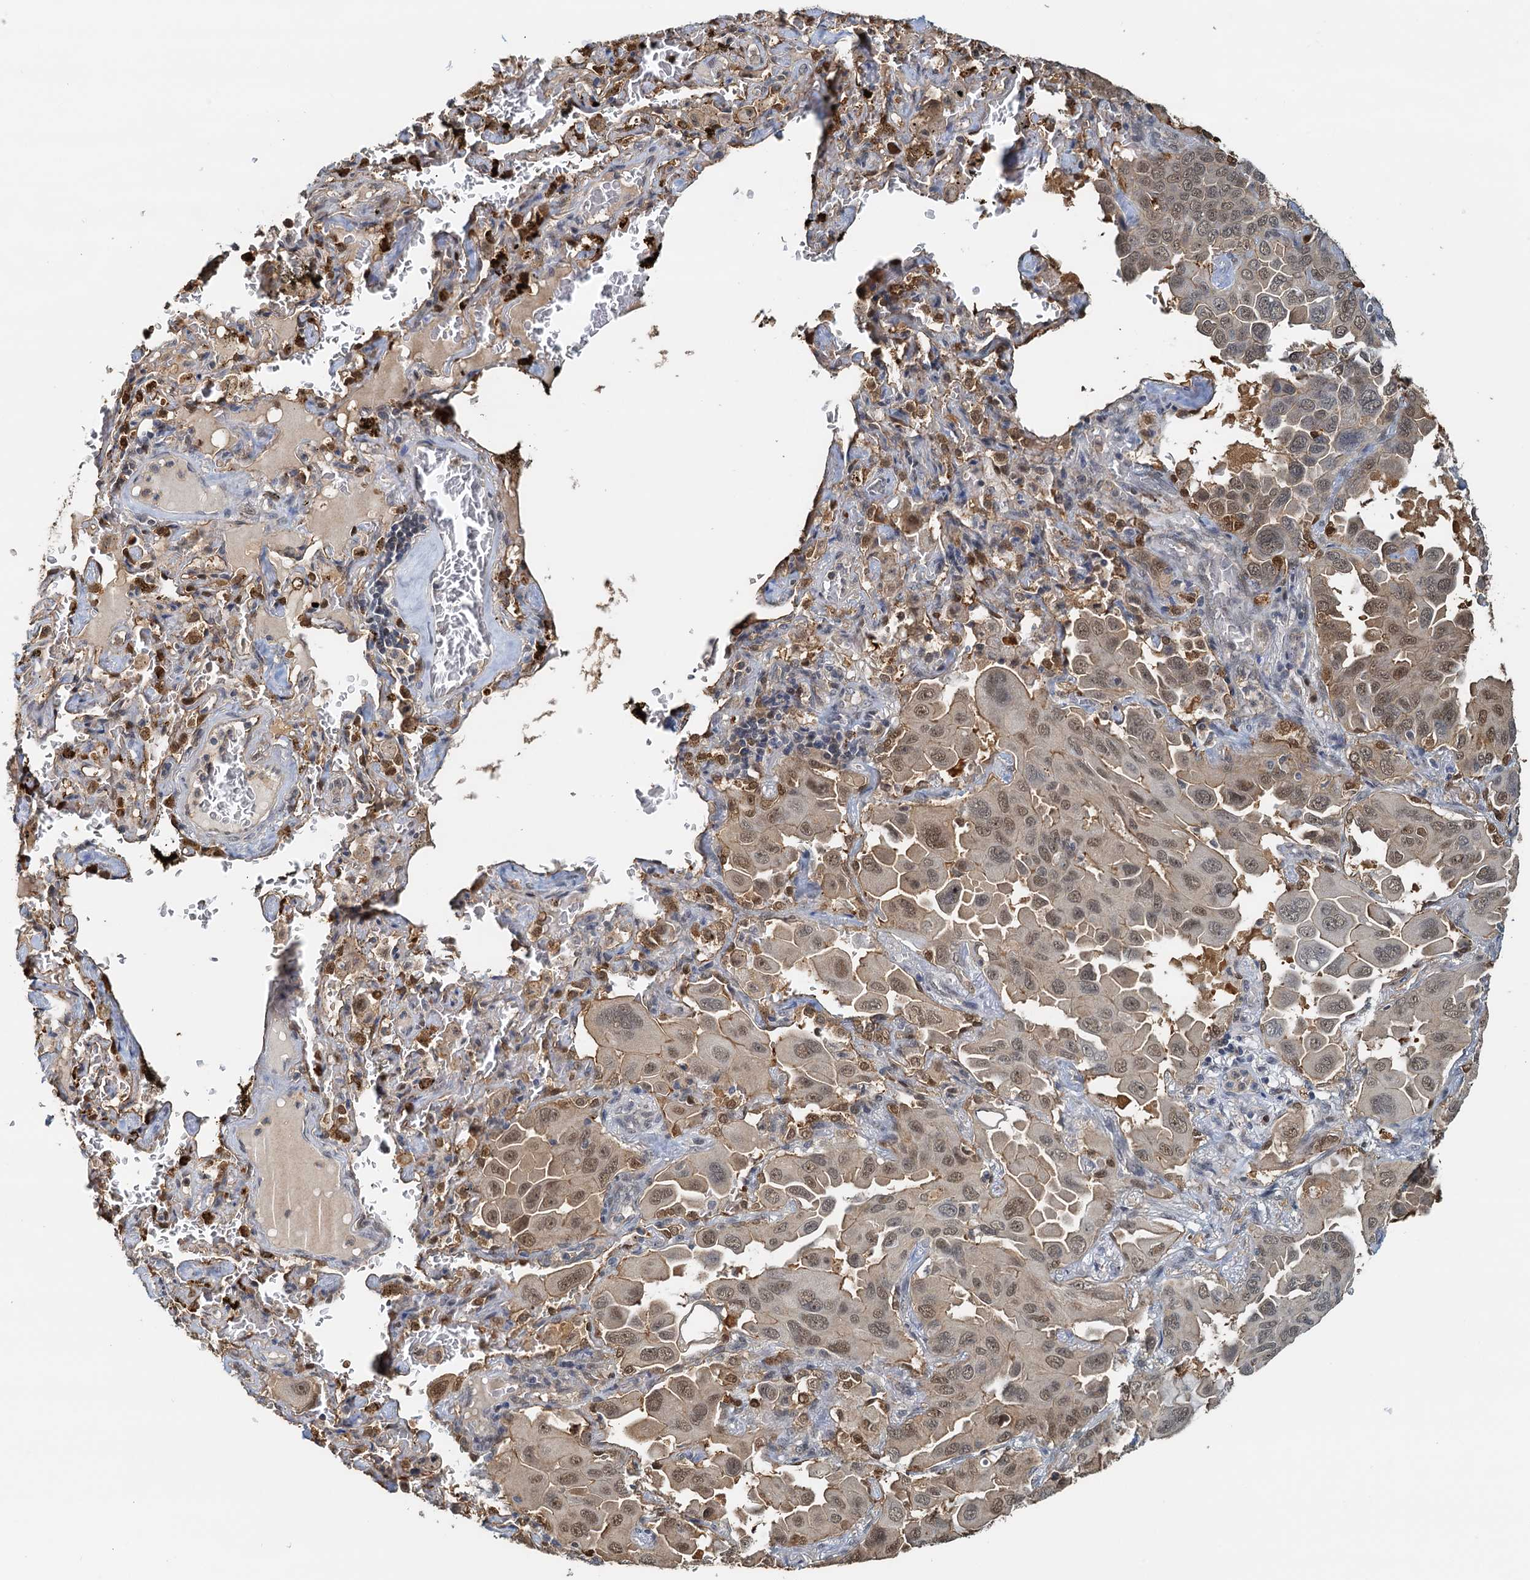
{"staining": {"intensity": "moderate", "quantity": "25%-75%", "location": "cytoplasmic/membranous,nuclear"}, "tissue": "lung cancer", "cell_type": "Tumor cells", "image_type": "cancer", "snomed": [{"axis": "morphology", "description": "Adenocarcinoma, NOS"}, {"axis": "topography", "description": "Lung"}], "caption": "Protein staining reveals moderate cytoplasmic/membranous and nuclear staining in approximately 25%-75% of tumor cells in lung cancer.", "gene": "SPINDOC", "patient": {"sex": "male", "age": 64}}